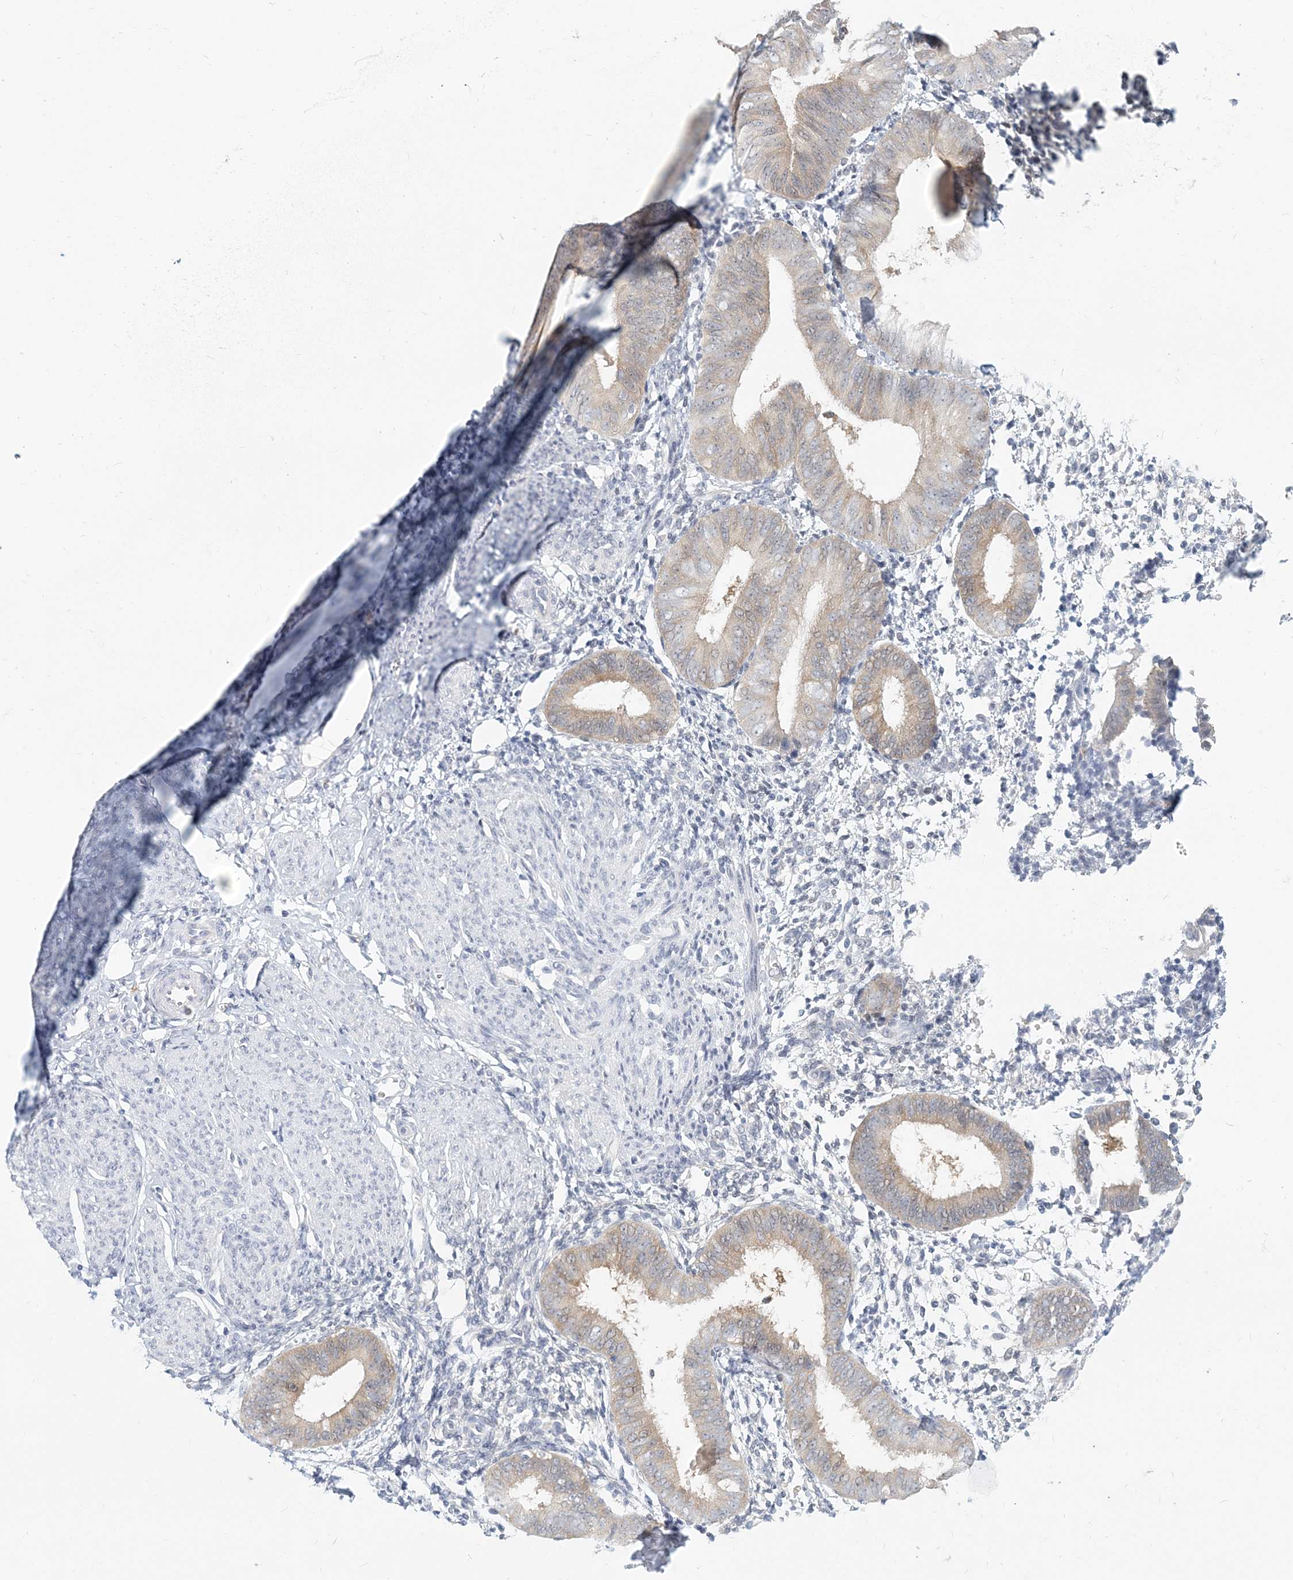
{"staining": {"intensity": "negative", "quantity": "none", "location": "none"}, "tissue": "endometrium", "cell_type": "Cells in endometrial stroma", "image_type": "normal", "snomed": [{"axis": "morphology", "description": "Normal tissue, NOS"}, {"axis": "topography", "description": "Uterus"}, {"axis": "topography", "description": "Endometrium"}], "caption": "Immunohistochemistry (IHC) histopathology image of normal endometrium stained for a protein (brown), which demonstrates no expression in cells in endometrial stroma. (Brightfield microscopy of DAB immunohistochemistry at high magnification).", "gene": "GMPPA", "patient": {"sex": "female", "age": 48}}